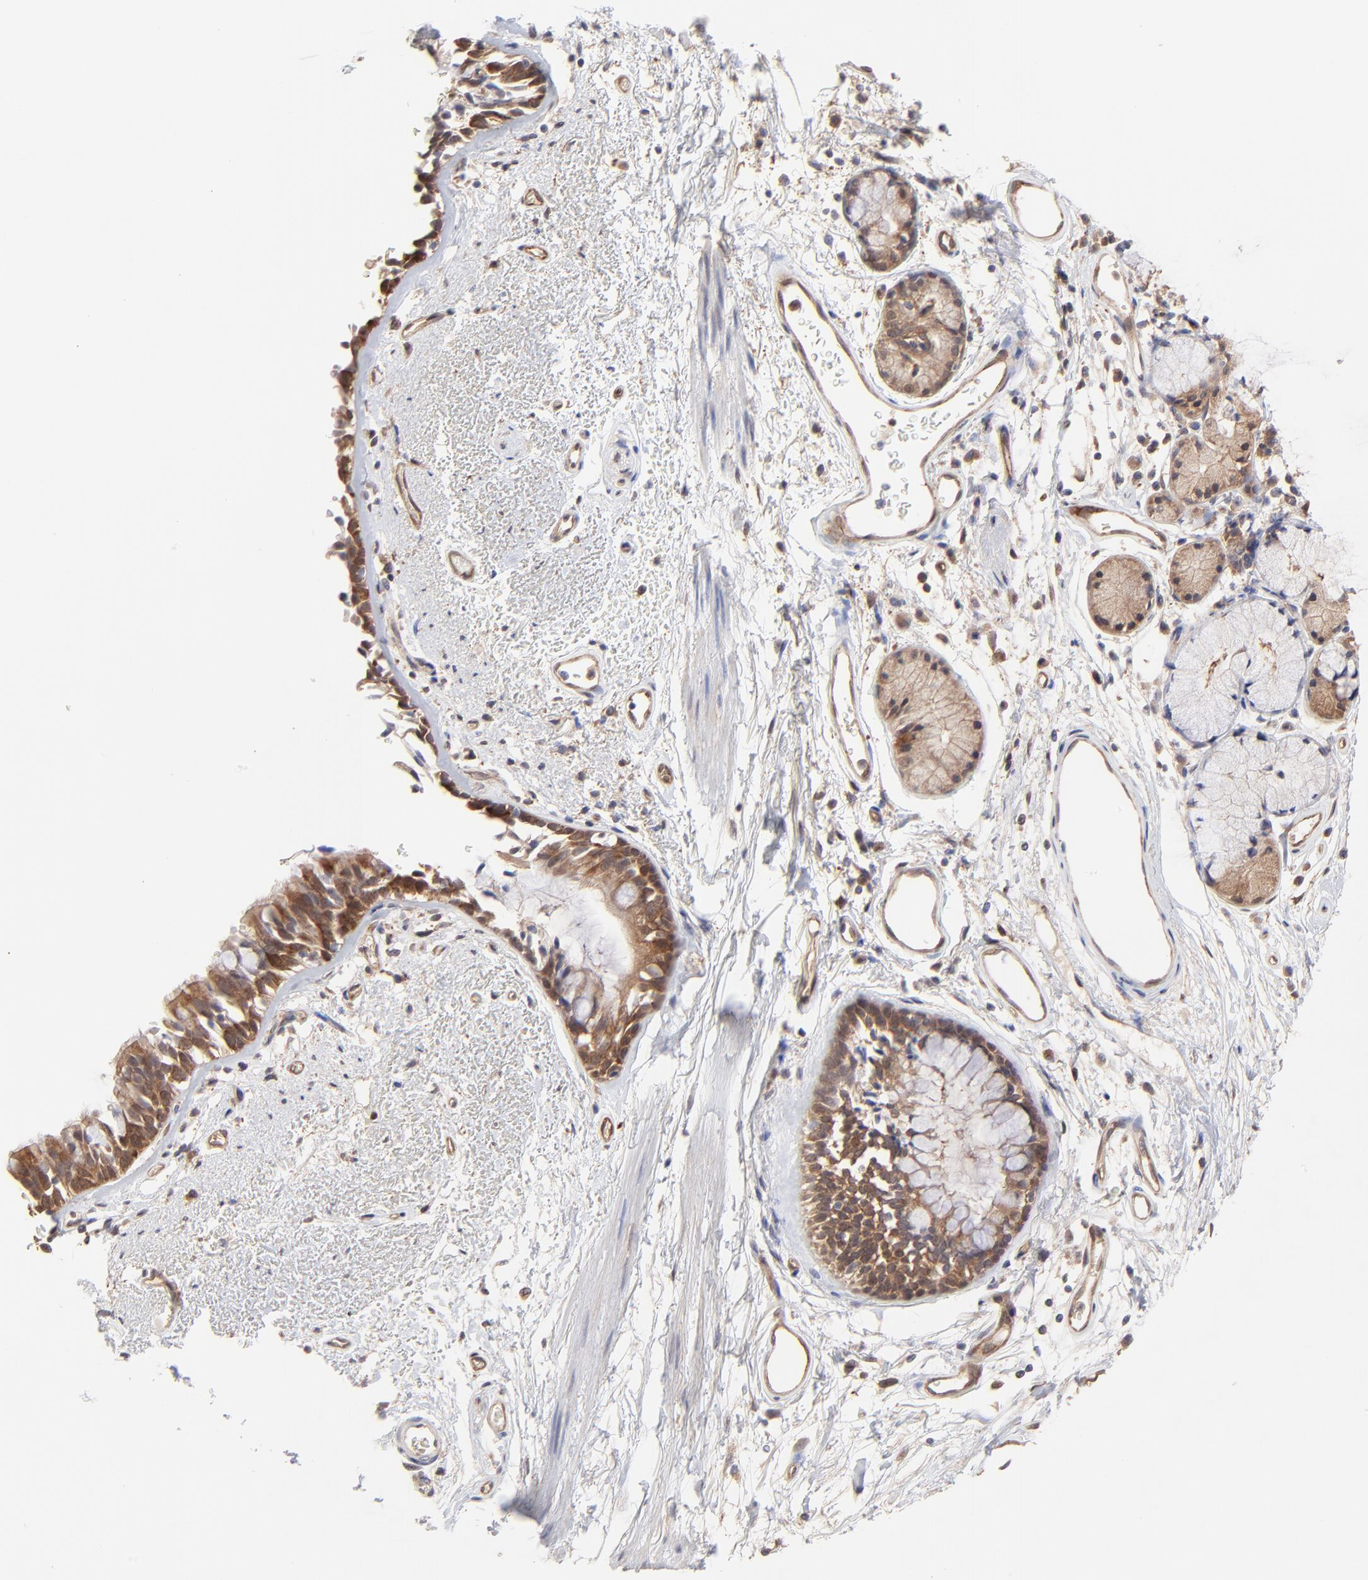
{"staining": {"intensity": "moderate", "quantity": ">75%", "location": "cytoplasmic/membranous"}, "tissue": "bronchus", "cell_type": "Respiratory epithelial cells", "image_type": "normal", "snomed": [{"axis": "morphology", "description": "Normal tissue, NOS"}, {"axis": "morphology", "description": "Adenocarcinoma, NOS"}, {"axis": "topography", "description": "Bronchus"}, {"axis": "topography", "description": "Lung"}], "caption": "IHC staining of unremarkable bronchus, which exhibits medium levels of moderate cytoplasmic/membranous positivity in approximately >75% of respiratory epithelial cells indicating moderate cytoplasmic/membranous protein positivity. The staining was performed using DAB (brown) for protein detection and nuclei were counterstained in hematoxylin (blue).", "gene": "GART", "patient": {"sex": "male", "age": 71}}